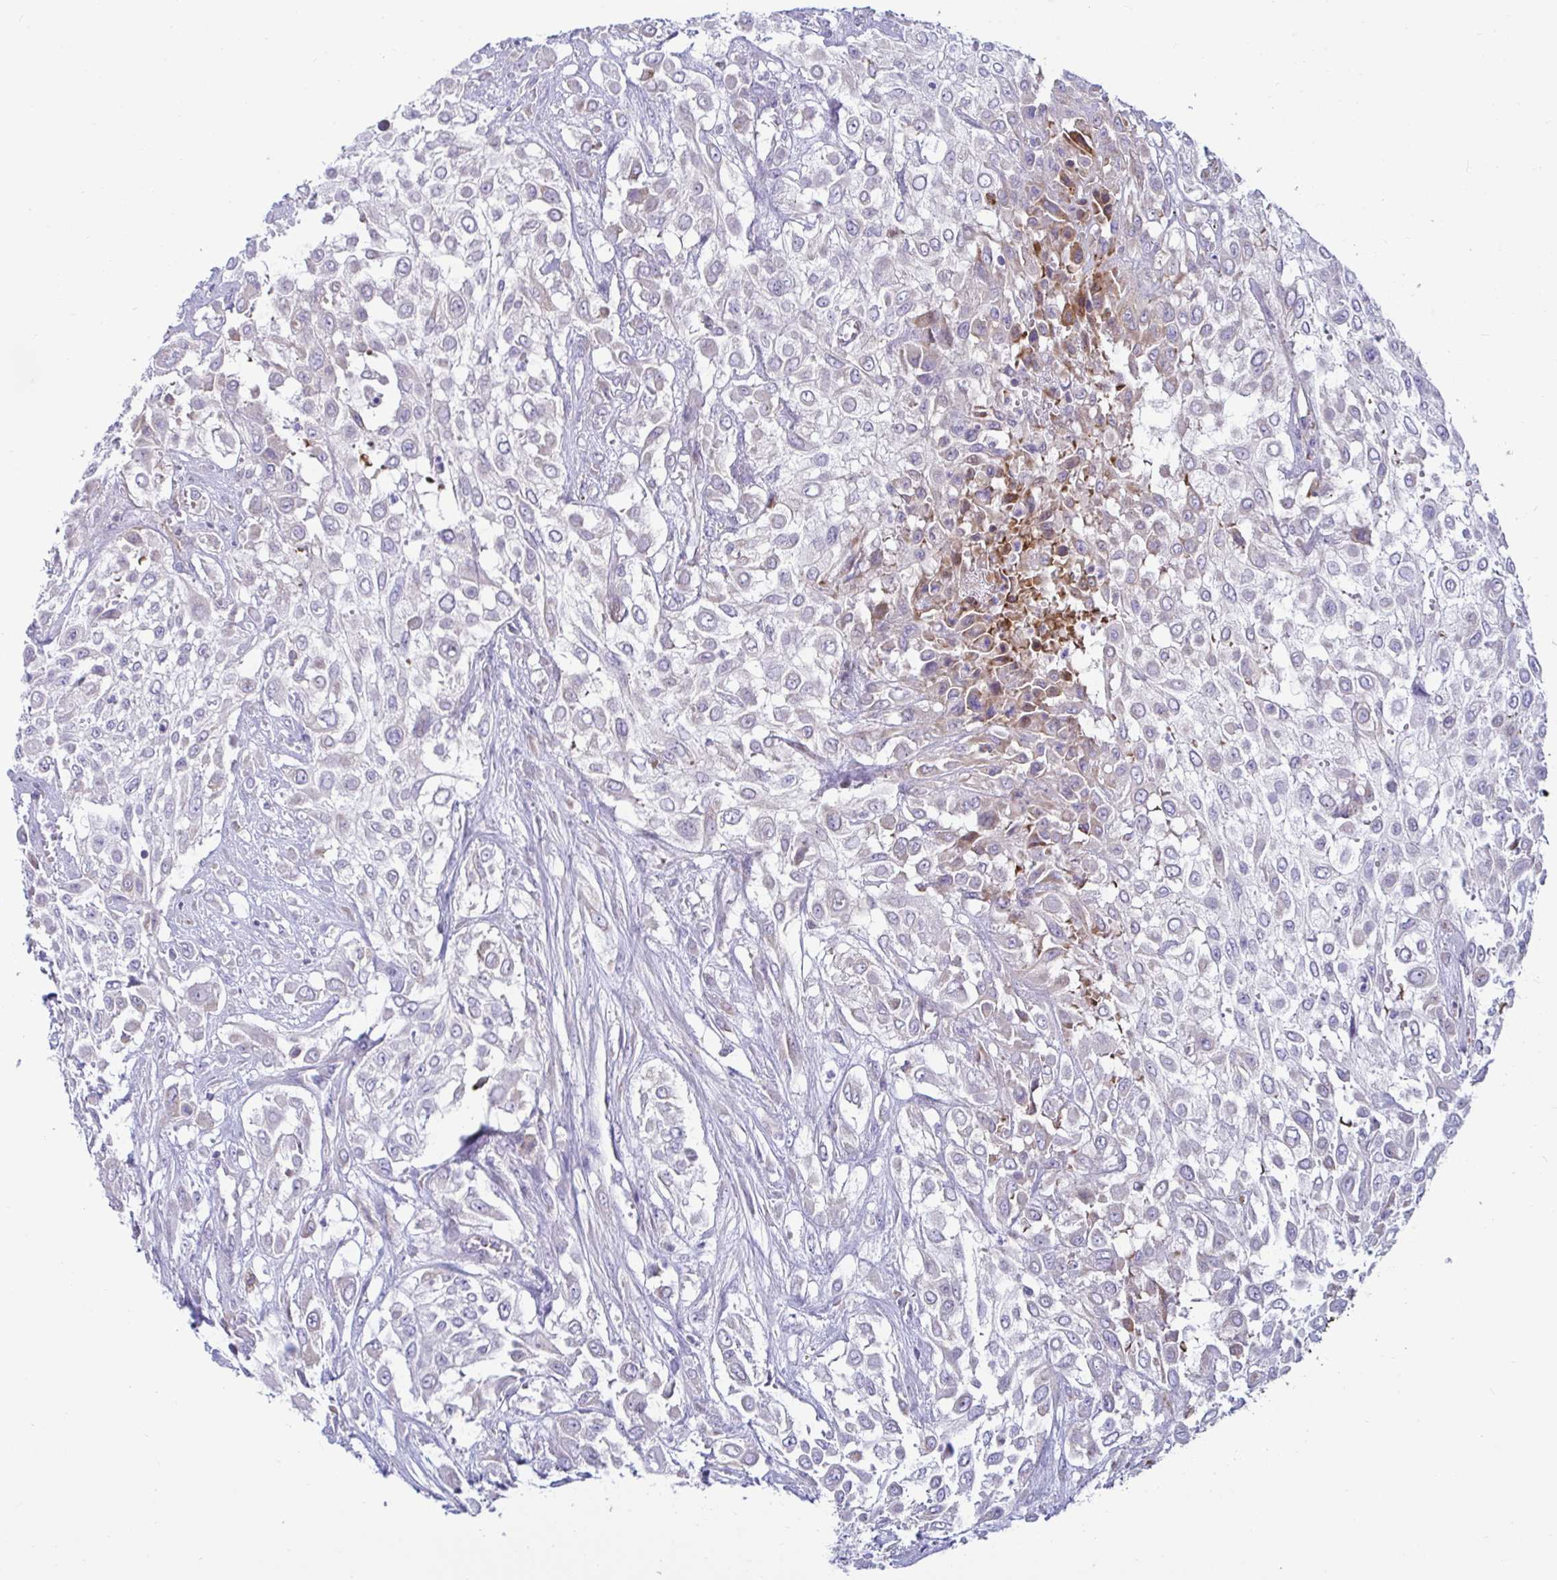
{"staining": {"intensity": "negative", "quantity": "none", "location": "none"}, "tissue": "urothelial cancer", "cell_type": "Tumor cells", "image_type": "cancer", "snomed": [{"axis": "morphology", "description": "Urothelial carcinoma, High grade"}, {"axis": "topography", "description": "Urinary bladder"}], "caption": "High magnification brightfield microscopy of high-grade urothelial carcinoma stained with DAB (brown) and counterstained with hematoxylin (blue): tumor cells show no significant positivity. The staining is performed using DAB brown chromogen with nuclei counter-stained in using hematoxylin.", "gene": "TFPI2", "patient": {"sex": "male", "age": 57}}